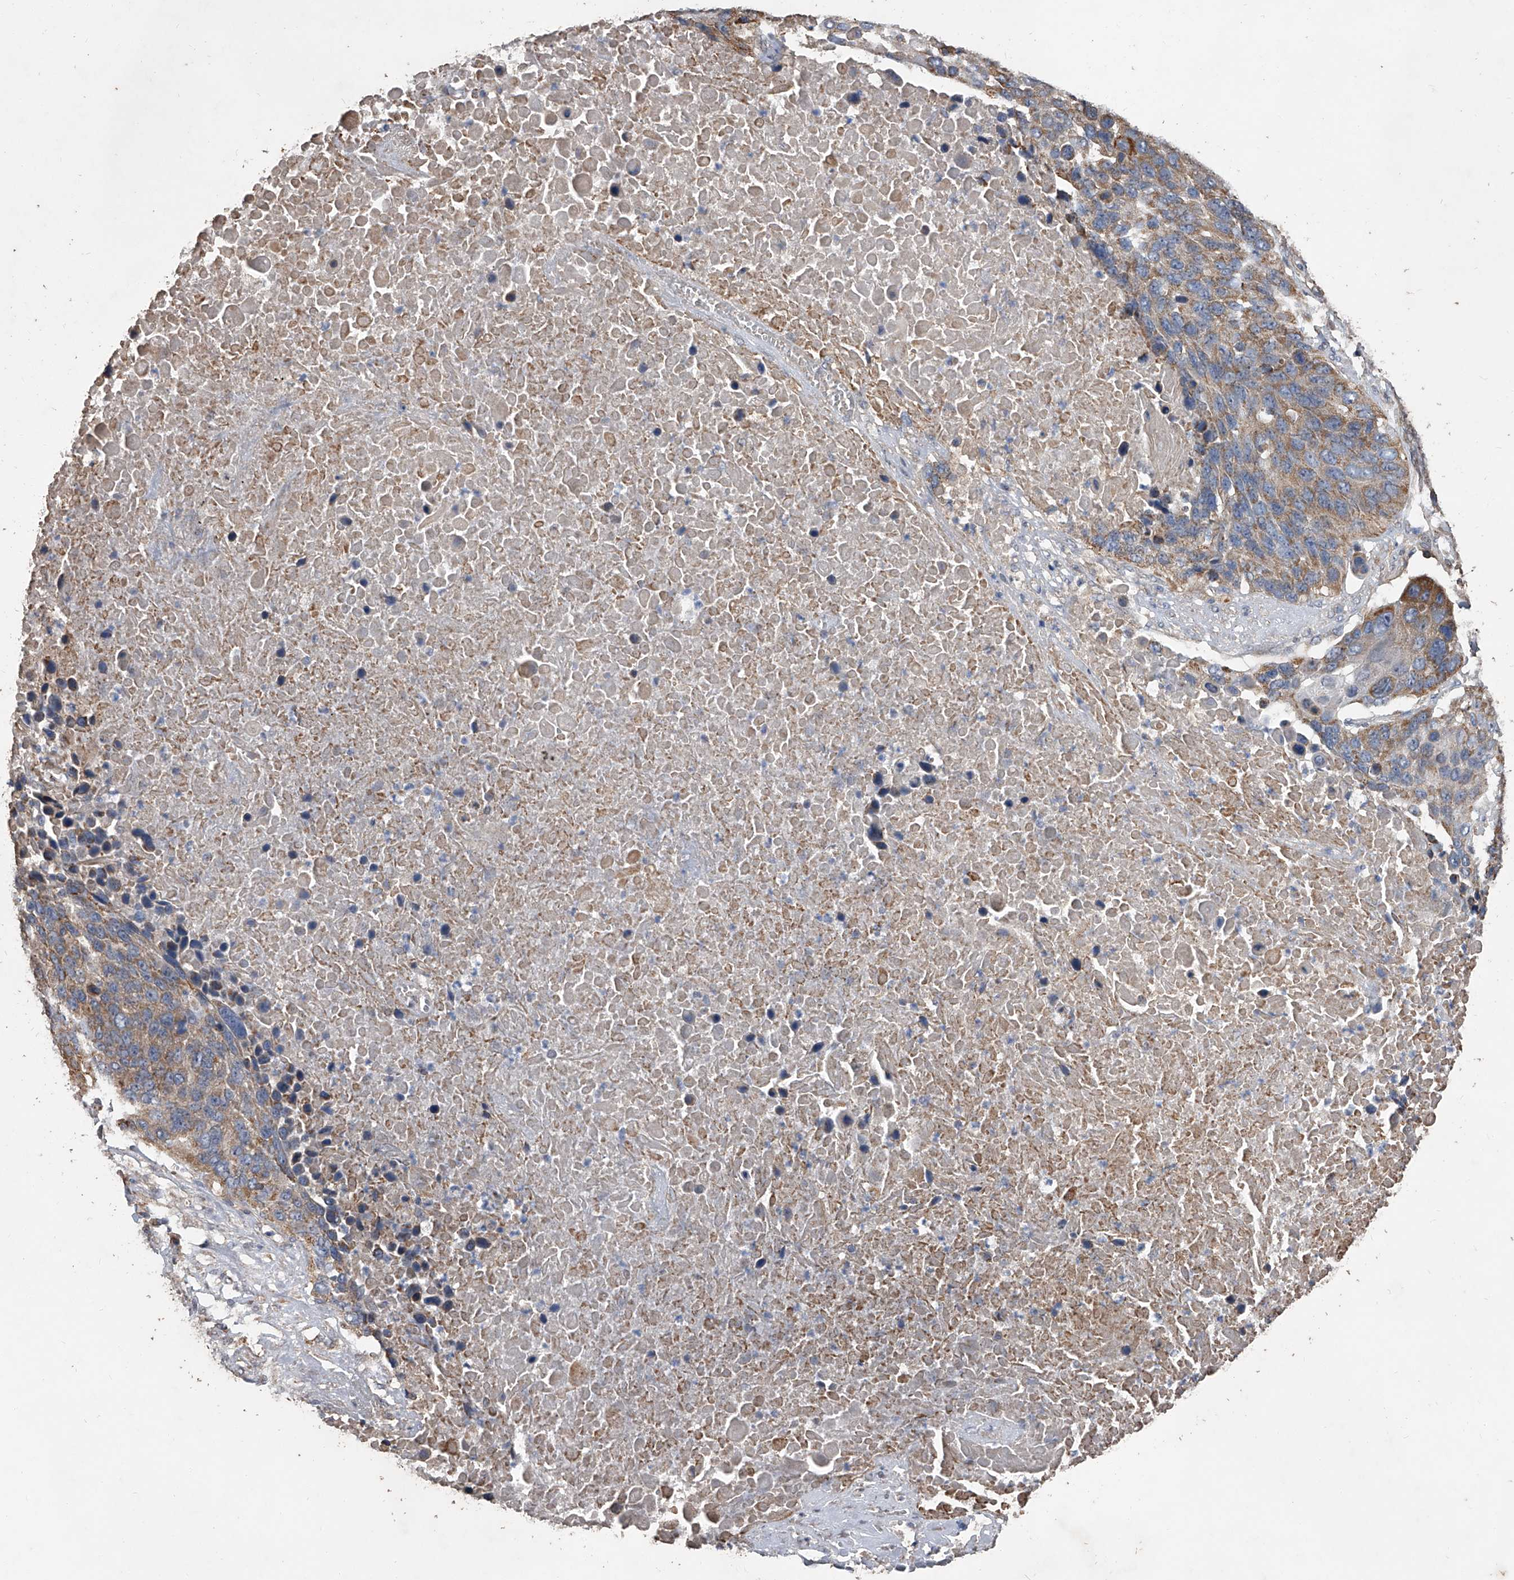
{"staining": {"intensity": "moderate", "quantity": ">75%", "location": "cytoplasmic/membranous"}, "tissue": "lung cancer", "cell_type": "Tumor cells", "image_type": "cancer", "snomed": [{"axis": "morphology", "description": "Squamous cell carcinoma, NOS"}, {"axis": "topography", "description": "Lung"}], "caption": "Lung squamous cell carcinoma was stained to show a protein in brown. There is medium levels of moderate cytoplasmic/membranous expression in approximately >75% of tumor cells. (Stains: DAB (3,3'-diaminobenzidine) in brown, nuclei in blue, Microscopy: brightfield microscopy at high magnification).", "gene": "LTV1", "patient": {"sex": "male", "age": 66}}